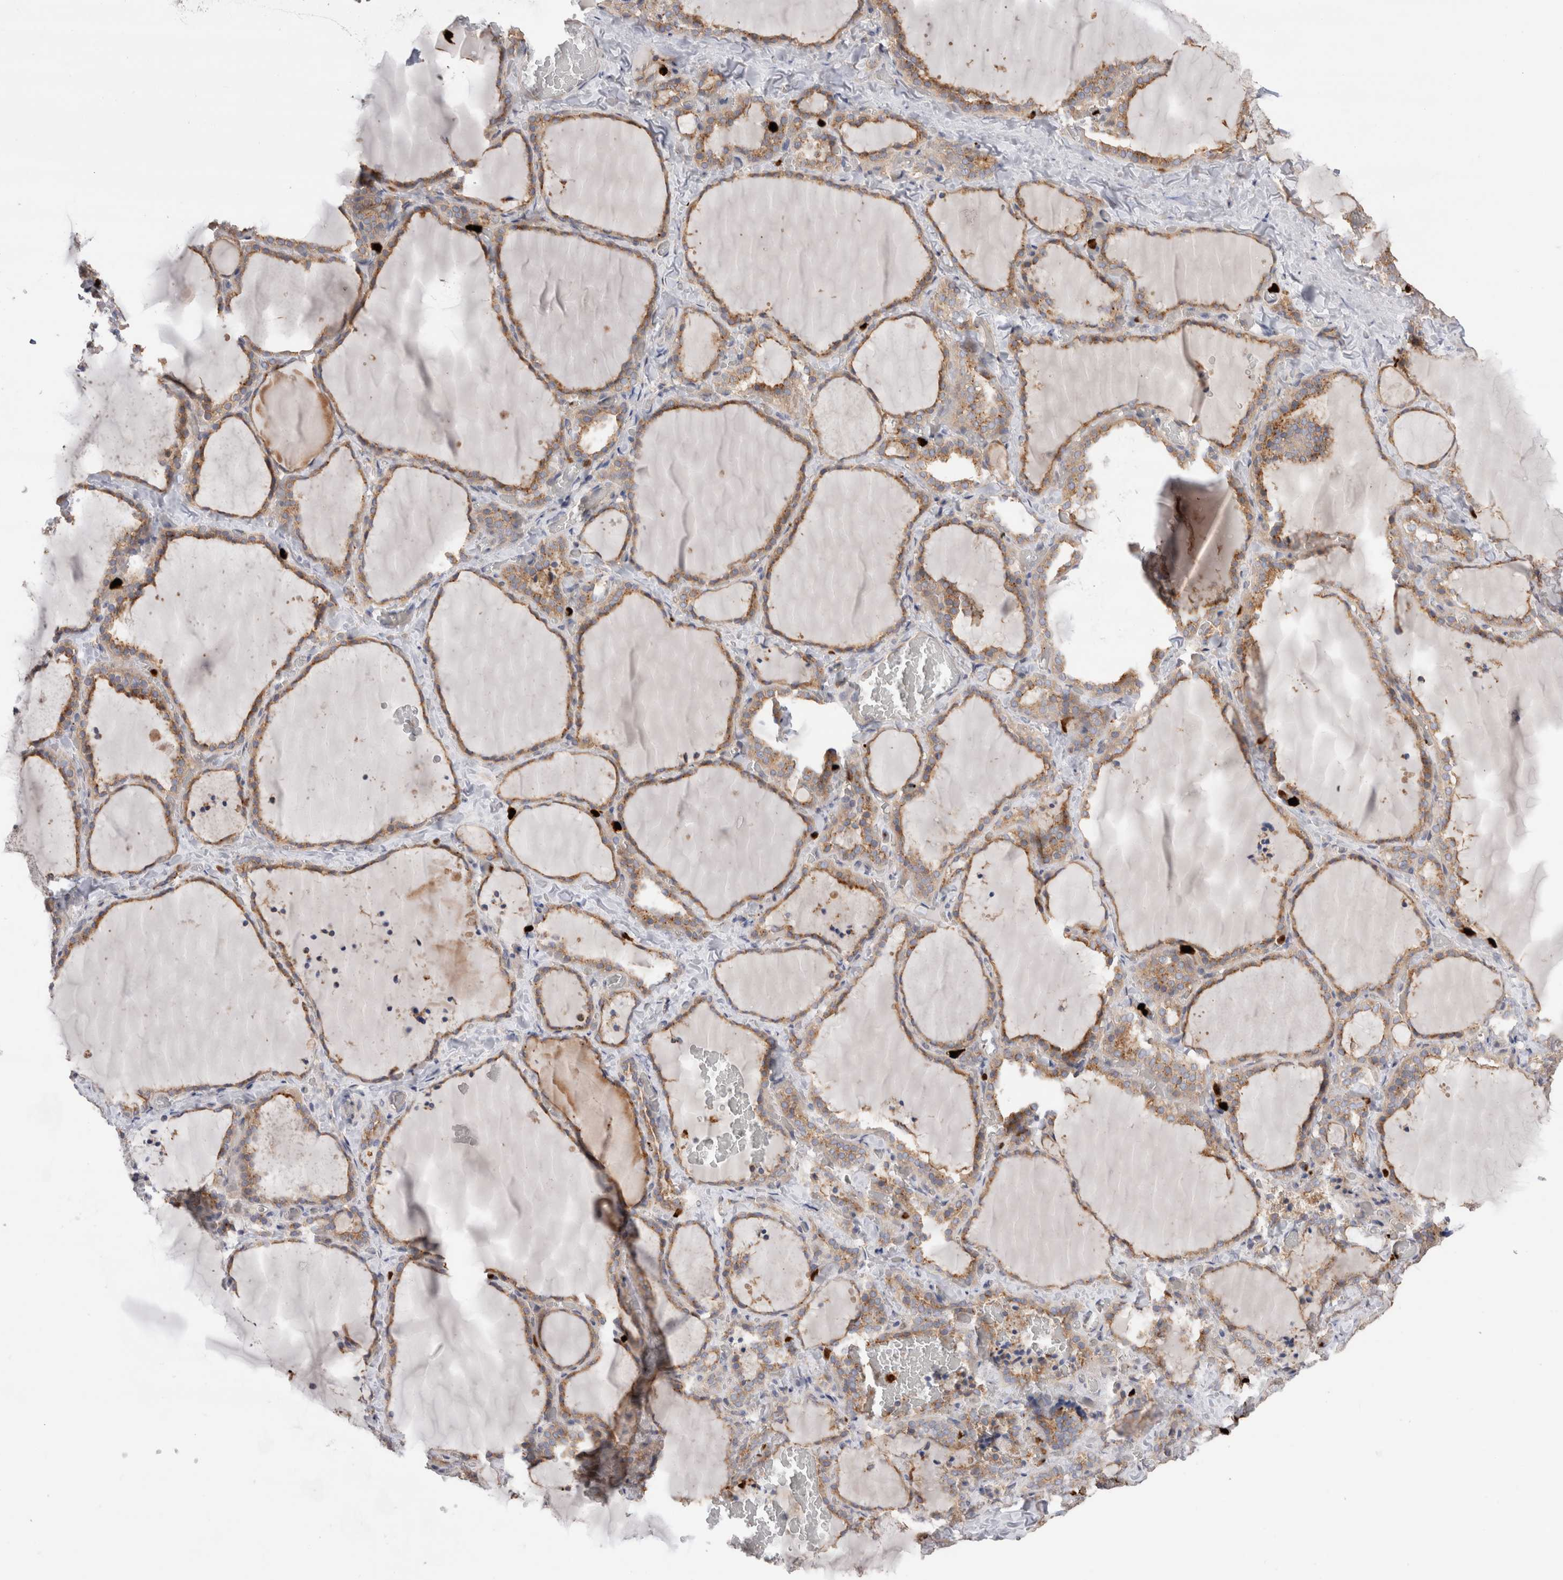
{"staining": {"intensity": "weak", "quantity": ">75%", "location": "cytoplasmic/membranous"}, "tissue": "thyroid gland", "cell_type": "Glandular cells", "image_type": "normal", "snomed": [{"axis": "morphology", "description": "Normal tissue, NOS"}, {"axis": "topography", "description": "Thyroid gland"}], "caption": "High-magnification brightfield microscopy of unremarkable thyroid gland stained with DAB (brown) and counterstained with hematoxylin (blue). glandular cells exhibit weak cytoplasmic/membranous staining is identified in approximately>75% of cells.", "gene": "NXT2", "patient": {"sex": "female", "age": 22}}